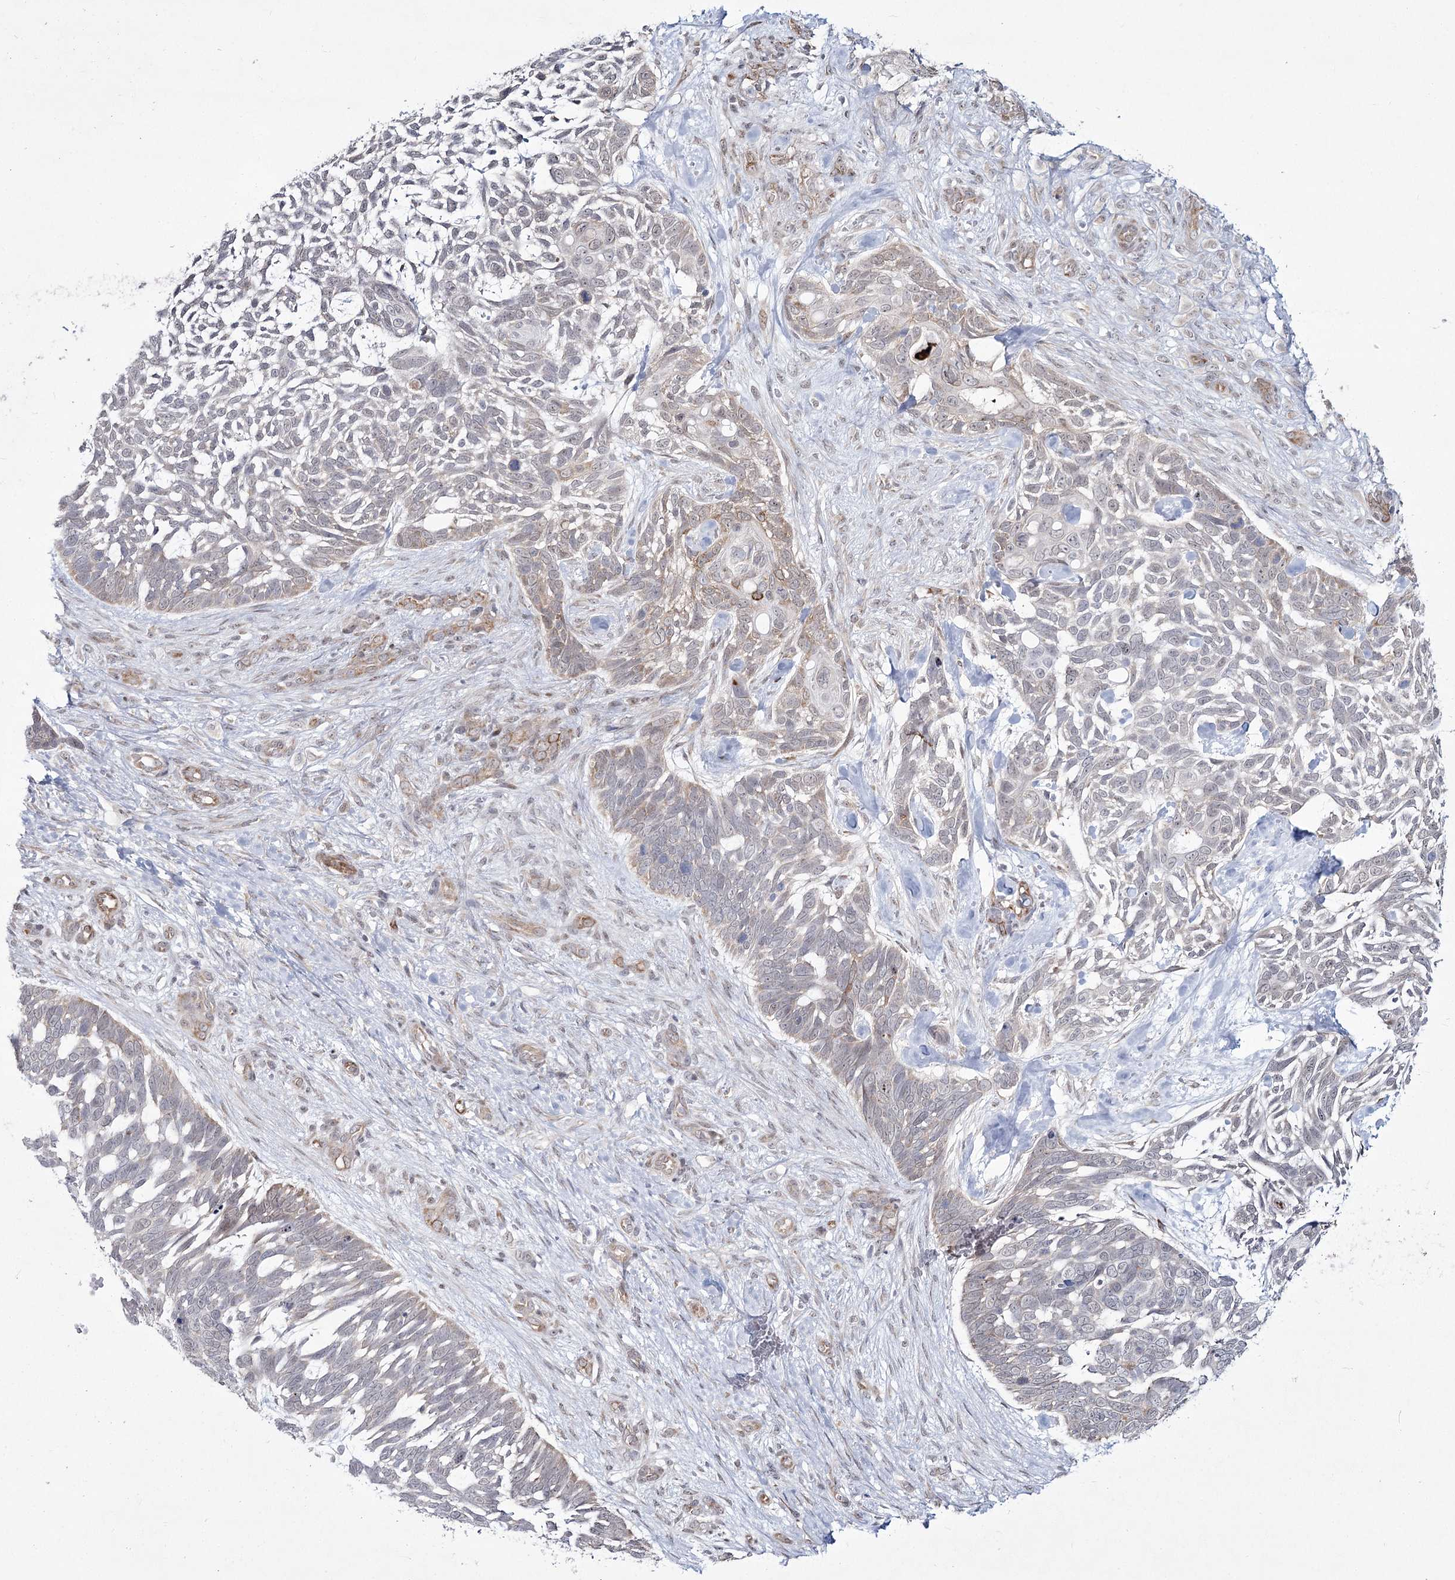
{"staining": {"intensity": "weak", "quantity": "<25%", "location": "cytoplasmic/membranous"}, "tissue": "skin cancer", "cell_type": "Tumor cells", "image_type": "cancer", "snomed": [{"axis": "morphology", "description": "Basal cell carcinoma"}, {"axis": "topography", "description": "Skin"}], "caption": "This image is of basal cell carcinoma (skin) stained with IHC to label a protein in brown with the nuclei are counter-stained blue. There is no staining in tumor cells. The staining was performed using DAB (3,3'-diaminobenzidine) to visualize the protein expression in brown, while the nuclei were stained in blue with hematoxylin (Magnification: 20x).", "gene": "YBX3", "patient": {"sex": "male", "age": 88}}